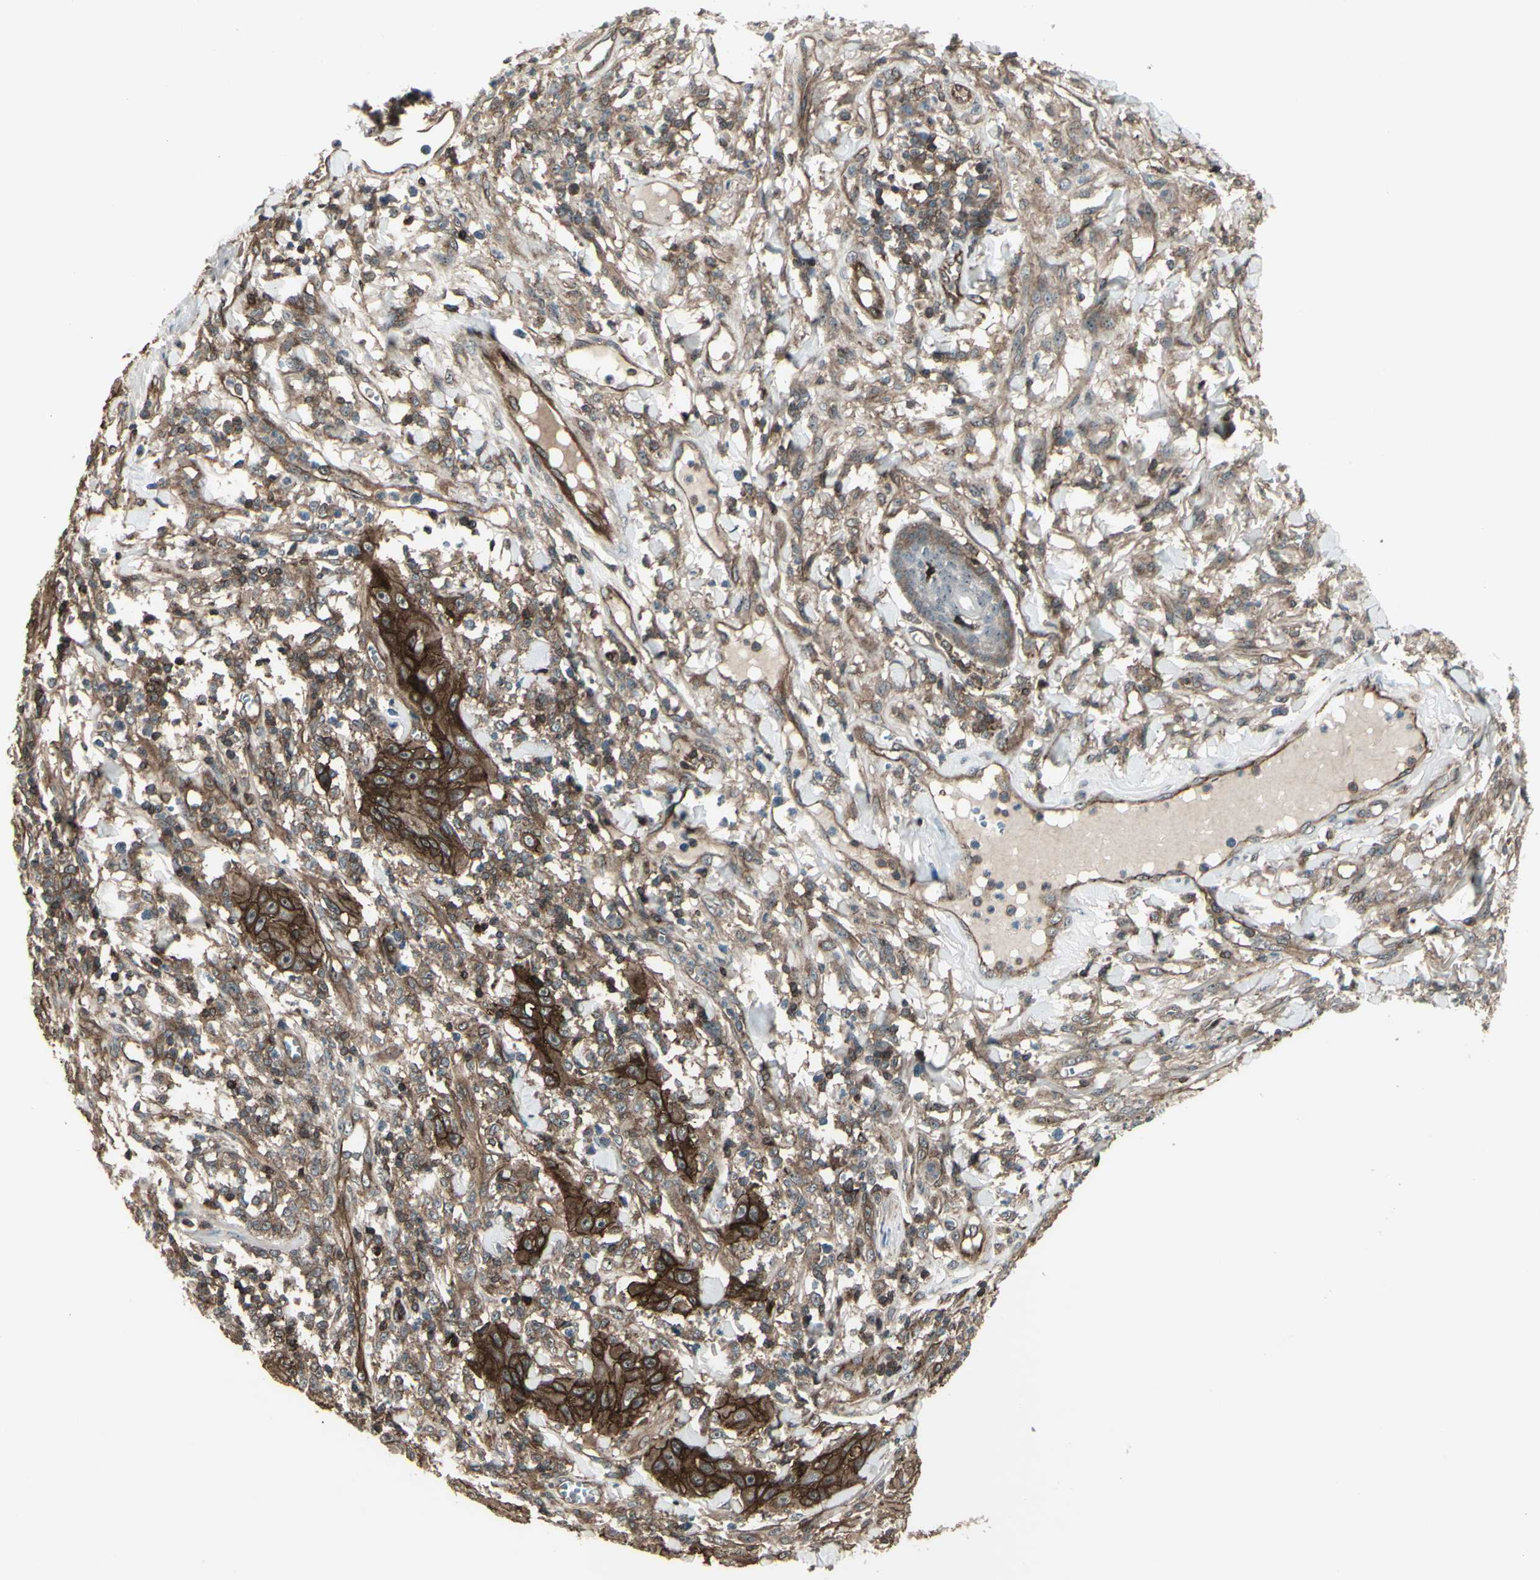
{"staining": {"intensity": "strong", "quantity": ">75%", "location": "cytoplasmic/membranous"}, "tissue": "skin cancer", "cell_type": "Tumor cells", "image_type": "cancer", "snomed": [{"axis": "morphology", "description": "Squamous cell carcinoma, NOS"}, {"axis": "topography", "description": "Skin"}], "caption": "Skin squamous cell carcinoma stained with immunohistochemistry (IHC) exhibits strong cytoplasmic/membranous staining in approximately >75% of tumor cells. Nuclei are stained in blue.", "gene": "FXYD5", "patient": {"sex": "female", "age": 78}}